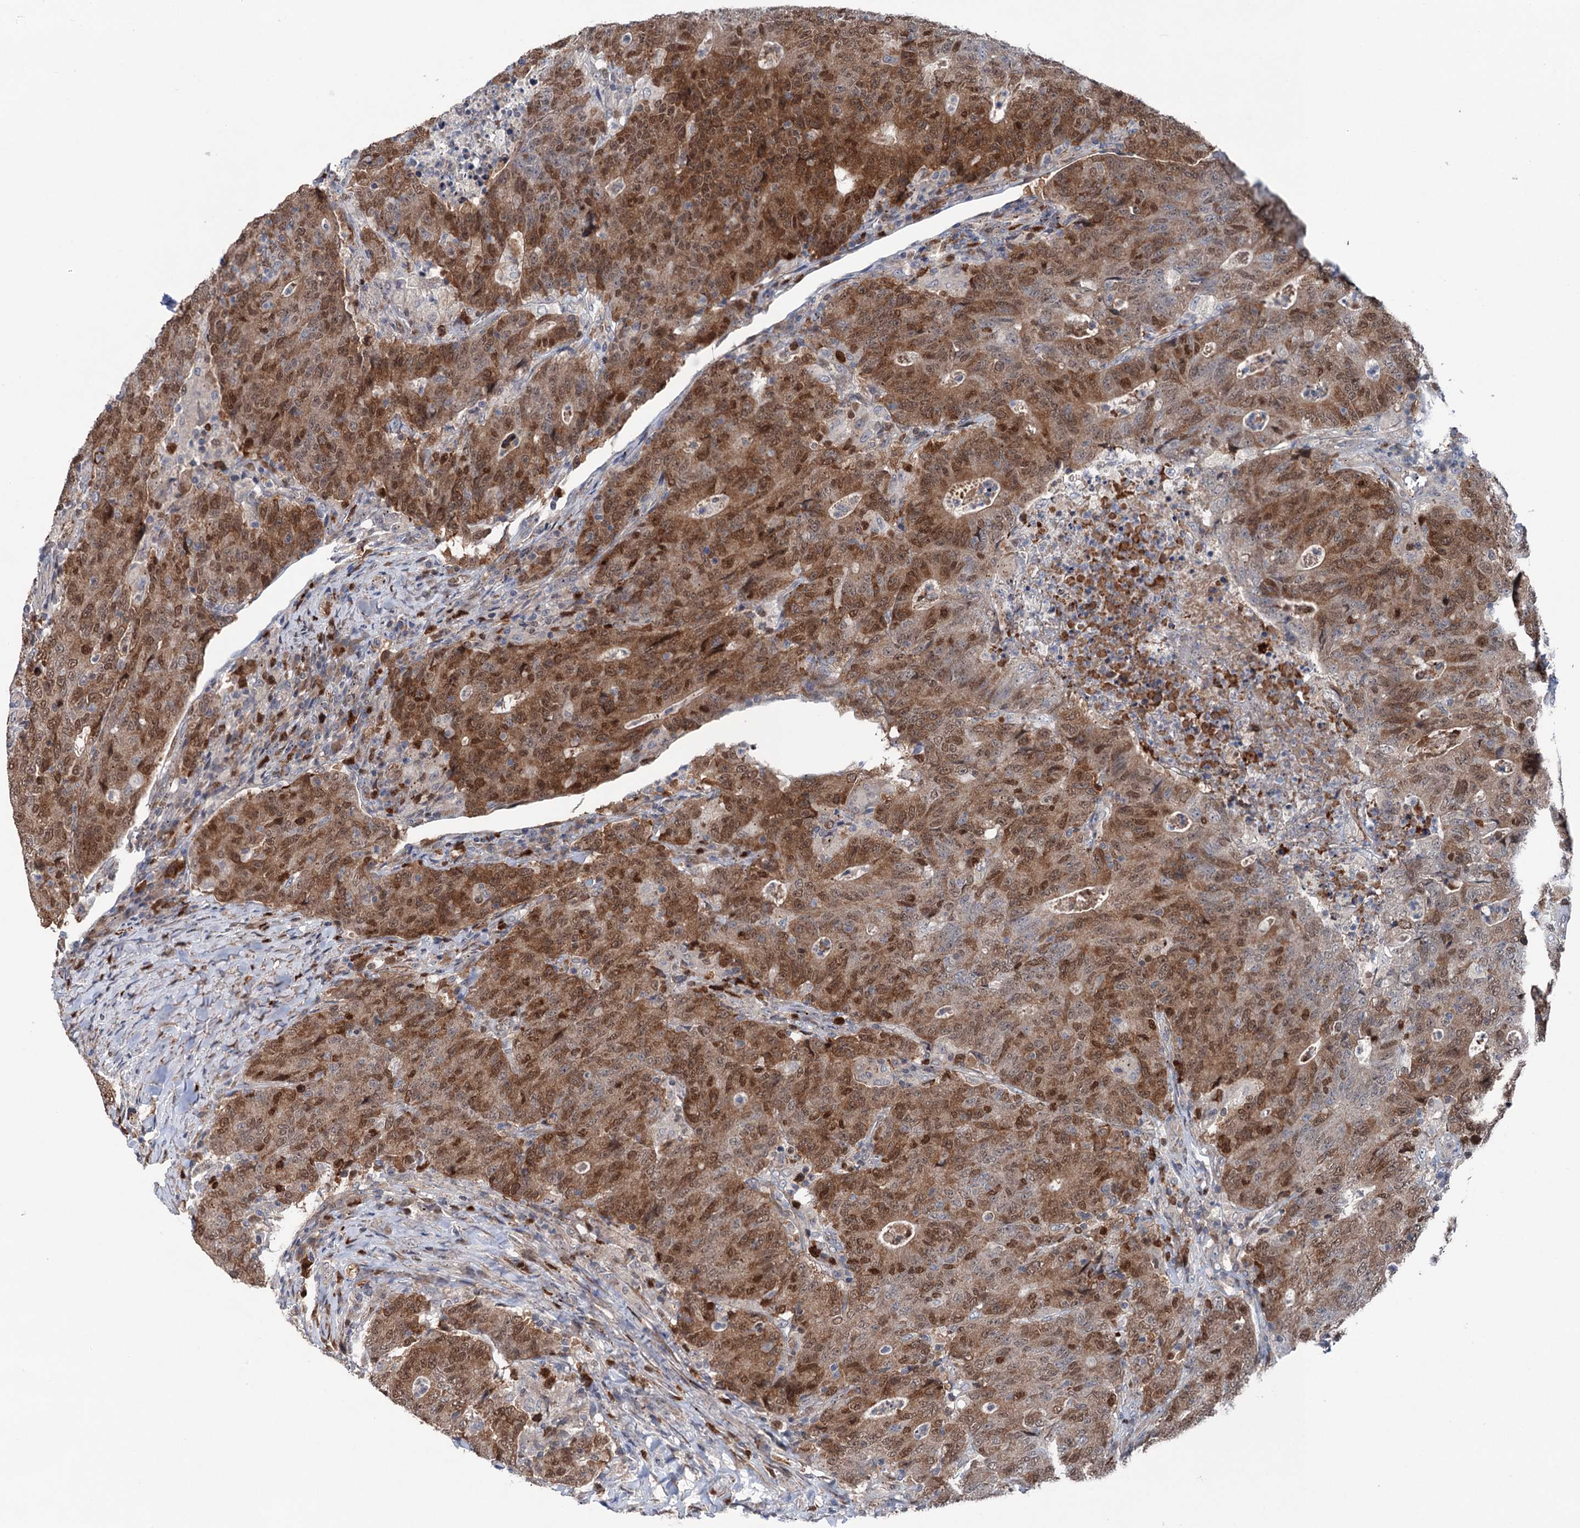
{"staining": {"intensity": "strong", "quantity": ">75%", "location": "cytoplasmic/membranous,nuclear"}, "tissue": "colorectal cancer", "cell_type": "Tumor cells", "image_type": "cancer", "snomed": [{"axis": "morphology", "description": "Adenocarcinoma, NOS"}, {"axis": "topography", "description": "Colon"}], "caption": "A high-resolution histopathology image shows IHC staining of colorectal cancer, which reveals strong cytoplasmic/membranous and nuclear expression in approximately >75% of tumor cells.", "gene": "NCAPD2", "patient": {"sex": "female", "age": 75}}